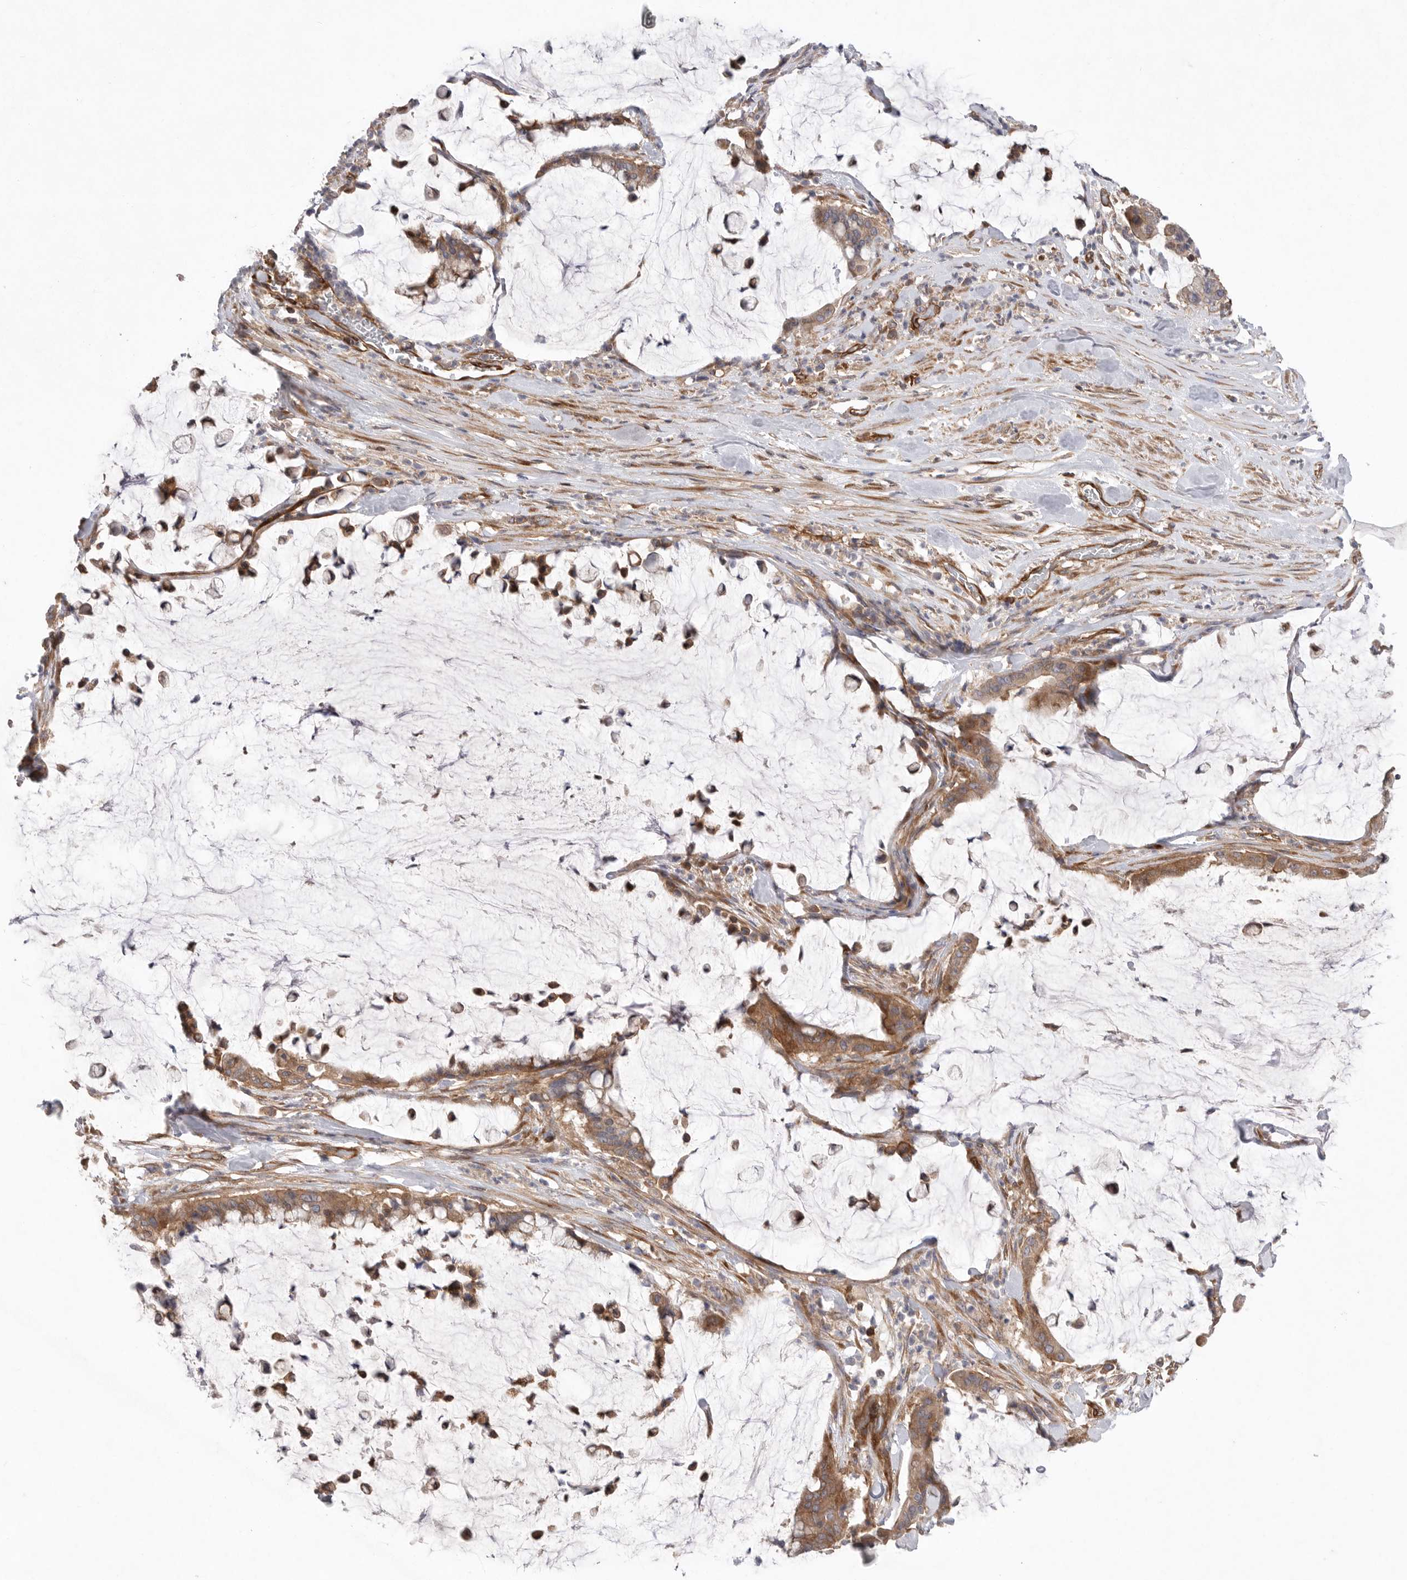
{"staining": {"intensity": "moderate", "quantity": ">75%", "location": "cytoplasmic/membranous"}, "tissue": "pancreatic cancer", "cell_type": "Tumor cells", "image_type": "cancer", "snomed": [{"axis": "morphology", "description": "Adenocarcinoma, NOS"}, {"axis": "topography", "description": "Pancreas"}], "caption": "The photomicrograph displays a brown stain indicating the presence of a protein in the cytoplasmic/membranous of tumor cells in pancreatic adenocarcinoma. (IHC, brightfield microscopy, high magnification).", "gene": "PRKCH", "patient": {"sex": "male", "age": 41}}